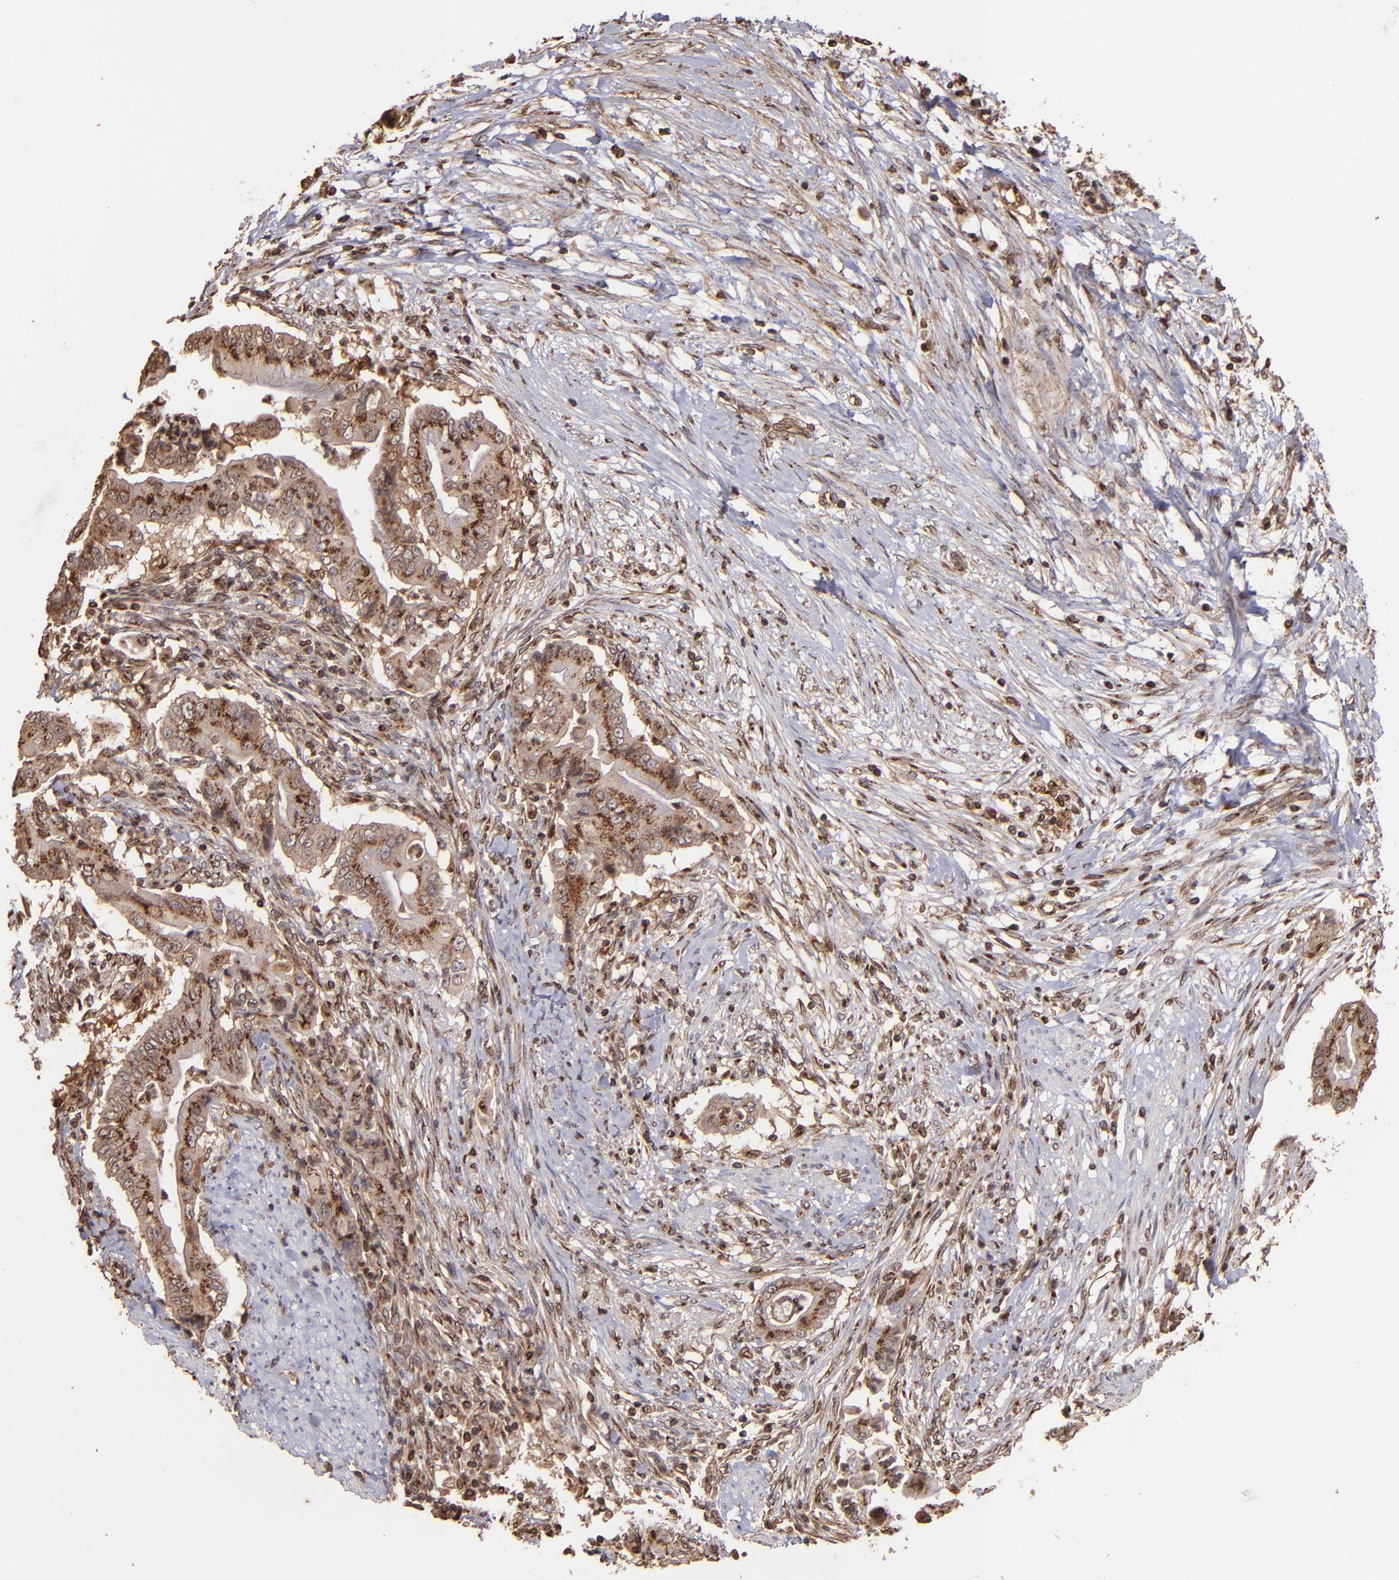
{"staining": {"intensity": "moderate", "quantity": ">75%", "location": "cytoplasmic/membranous"}, "tissue": "pancreatic cancer", "cell_type": "Tumor cells", "image_type": "cancer", "snomed": [{"axis": "morphology", "description": "Adenocarcinoma, NOS"}, {"axis": "topography", "description": "Pancreas"}], "caption": "This photomicrograph displays immunohistochemistry (IHC) staining of human pancreatic adenocarcinoma, with medium moderate cytoplasmic/membranous expression in approximately >75% of tumor cells.", "gene": "TRIP11", "patient": {"sex": "male", "age": 62}}